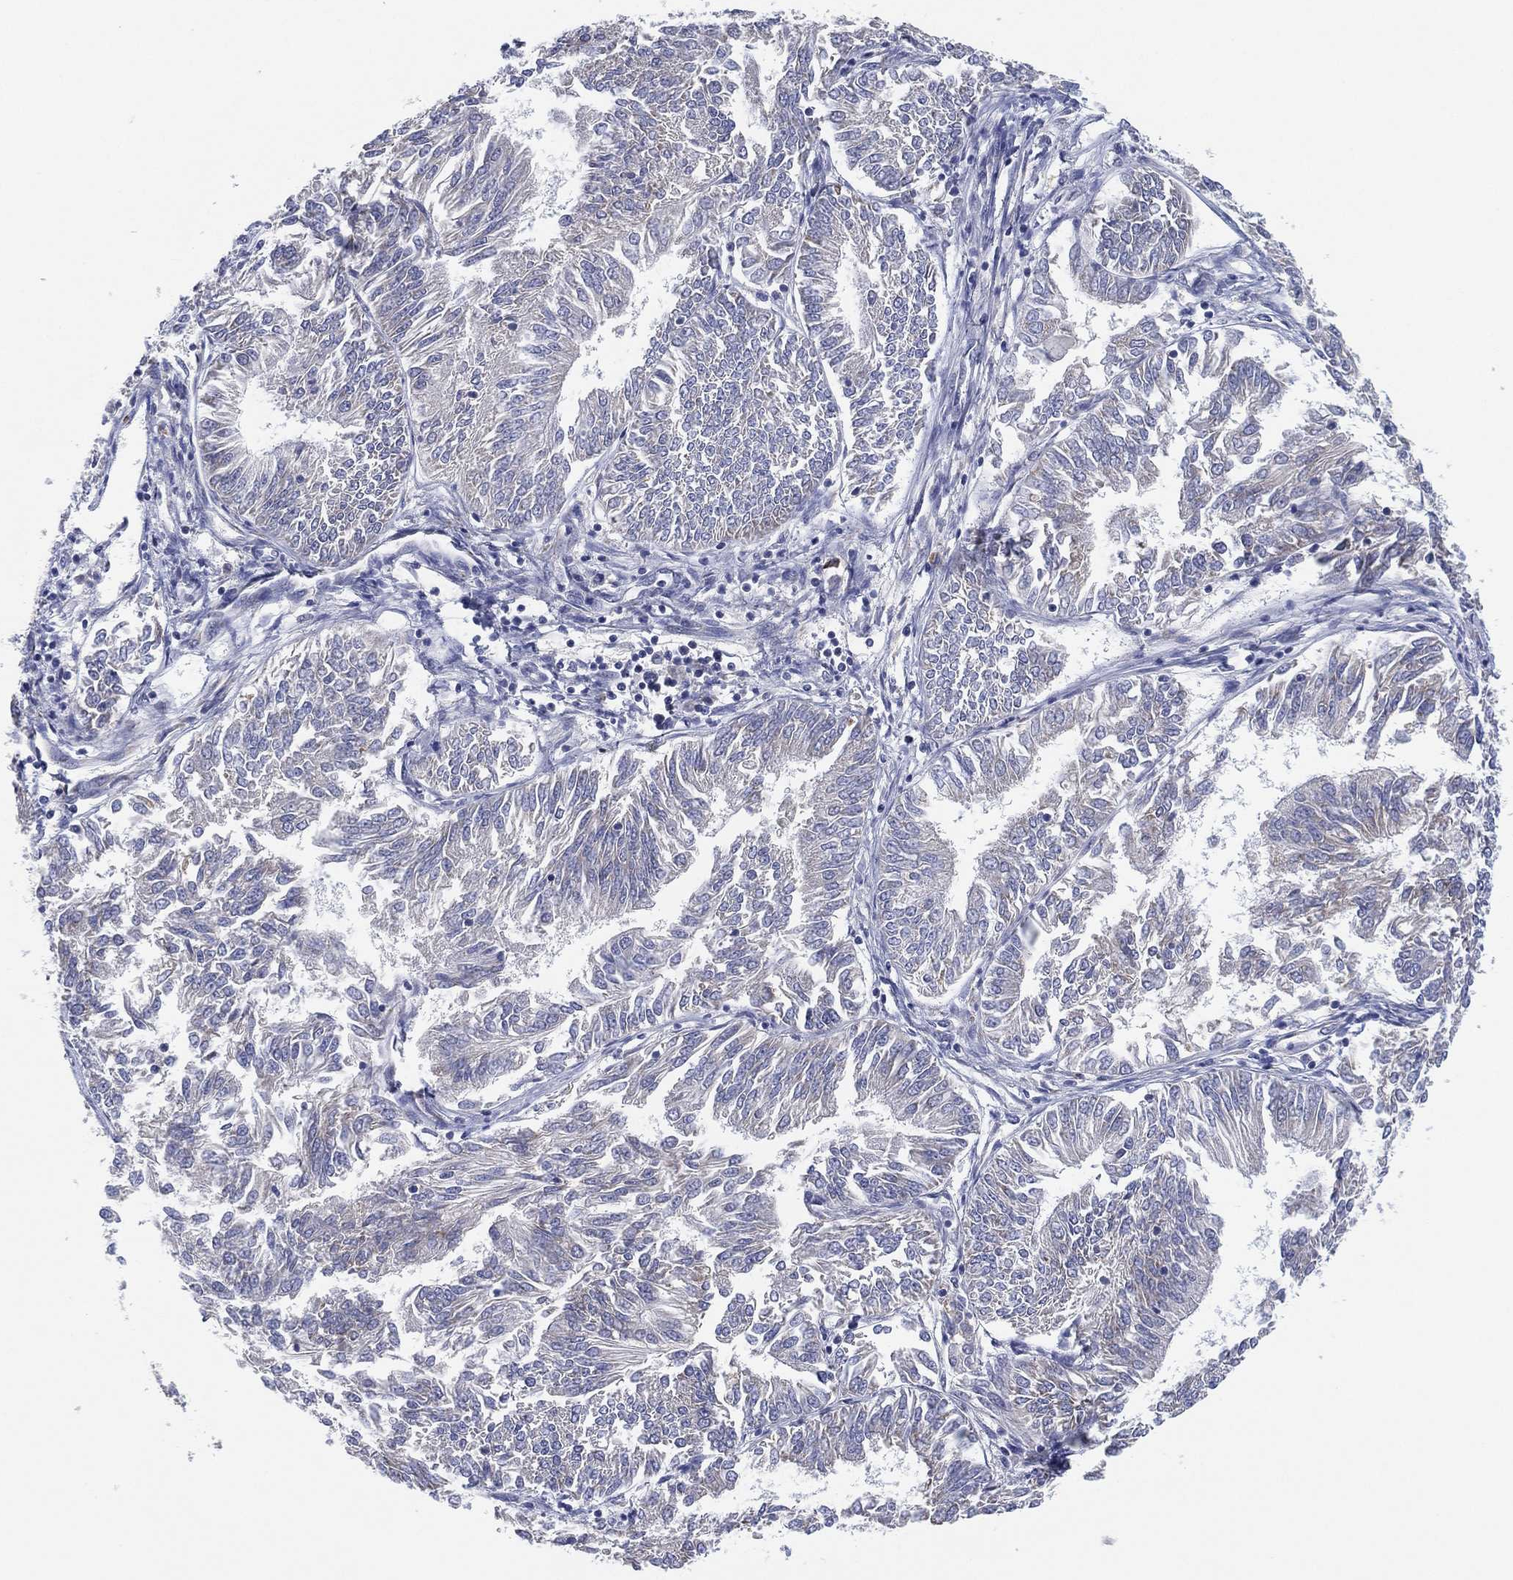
{"staining": {"intensity": "negative", "quantity": "none", "location": "none"}, "tissue": "endometrial cancer", "cell_type": "Tumor cells", "image_type": "cancer", "snomed": [{"axis": "morphology", "description": "Adenocarcinoma, NOS"}, {"axis": "topography", "description": "Endometrium"}], "caption": "Immunohistochemical staining of endometrial cancer (adenocarcinoma) shows no significant staining in tumor cells.", "gene": "TMEM40", "patient": {"sex": "female", "age": 58}}